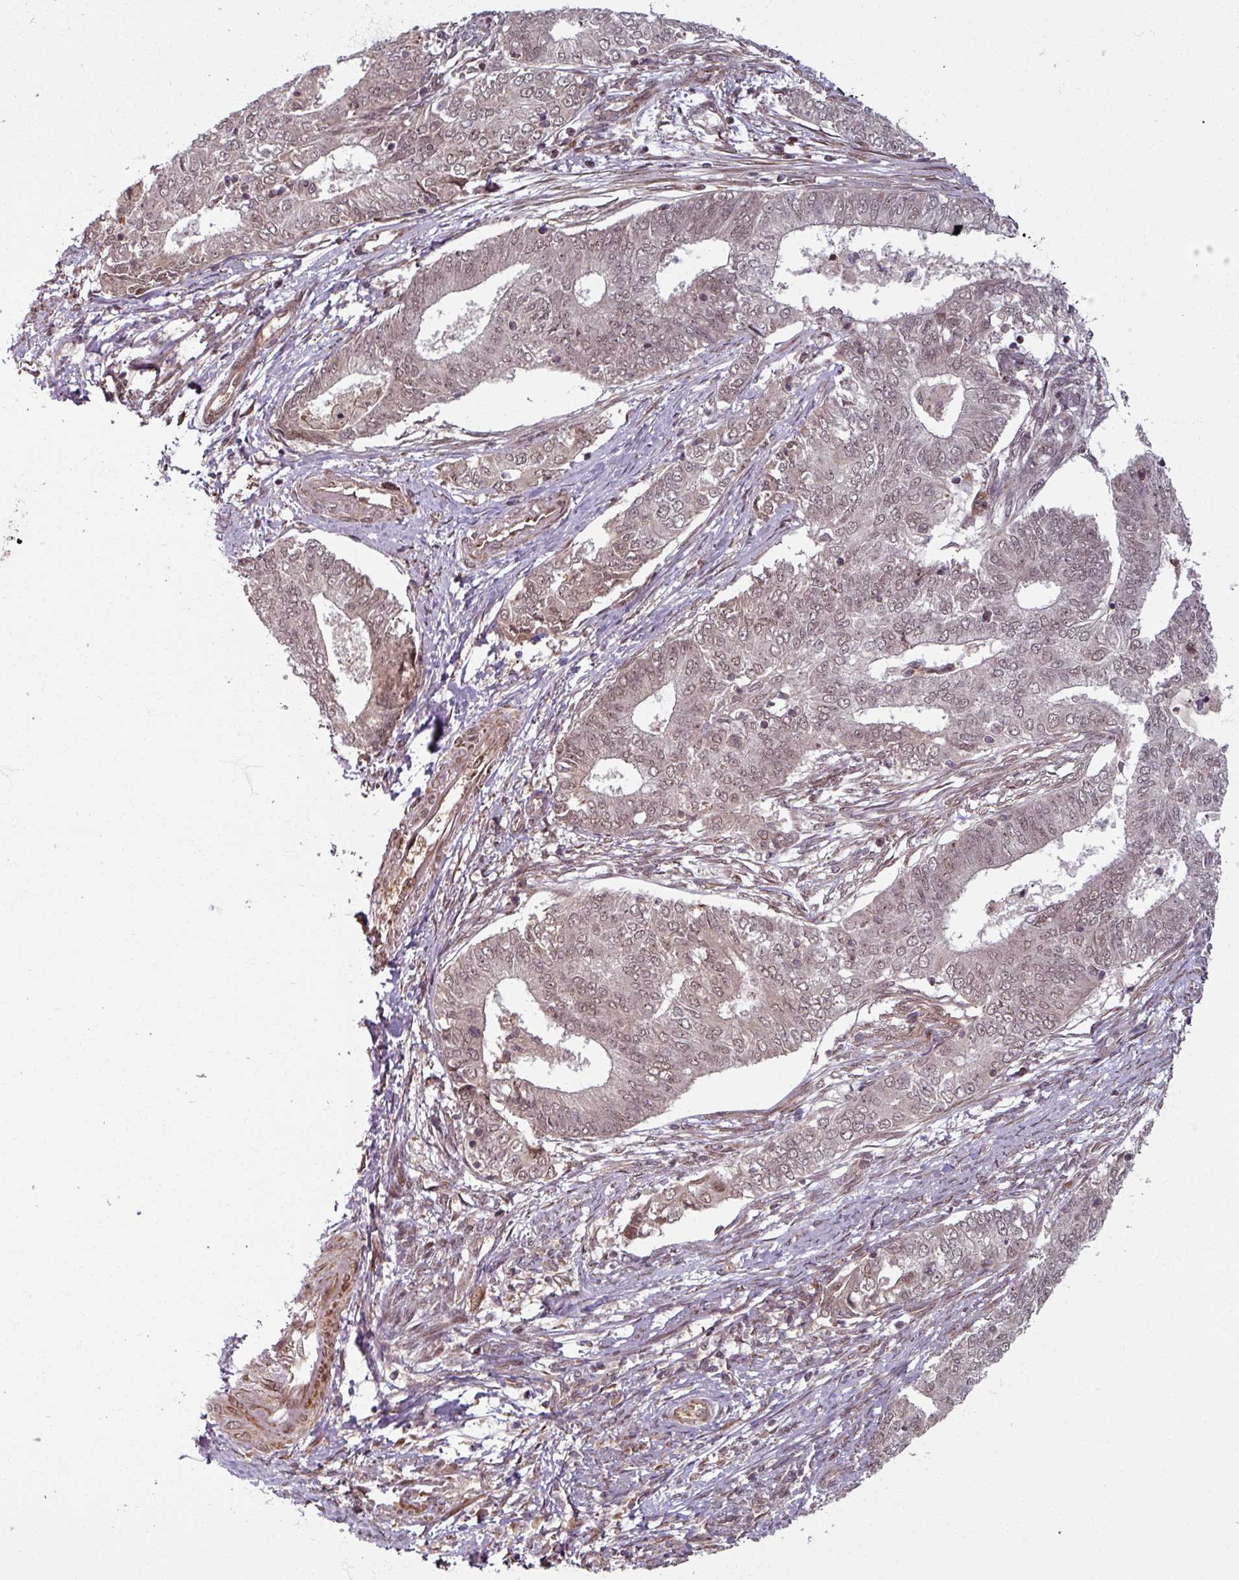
{"staining": {"intensity": "moderate", "quantity": ">75%", "location": "nuclear"}, "tissue": "endometrial cancer", "cell_type": "Tumor cells", "image_type": "cancer", "snomed": [{"axis": "morphology", "description": "Adenocarcinoma, NOS"}, {"axis": "topography", "description": "Endometrium"}], "caption": "Immunohistochemistry histopathology image of neoplastic tissue: adenocarcinoma (endometrial) stained using immunohistochemistry (IHC) shows medium levels of moderate protein expression localized specifically in the nuclear of tumor cells, appearing as a nuclear brown color.", "gene": "SWI5", "patient": {"sex": "female", "age": 62}}